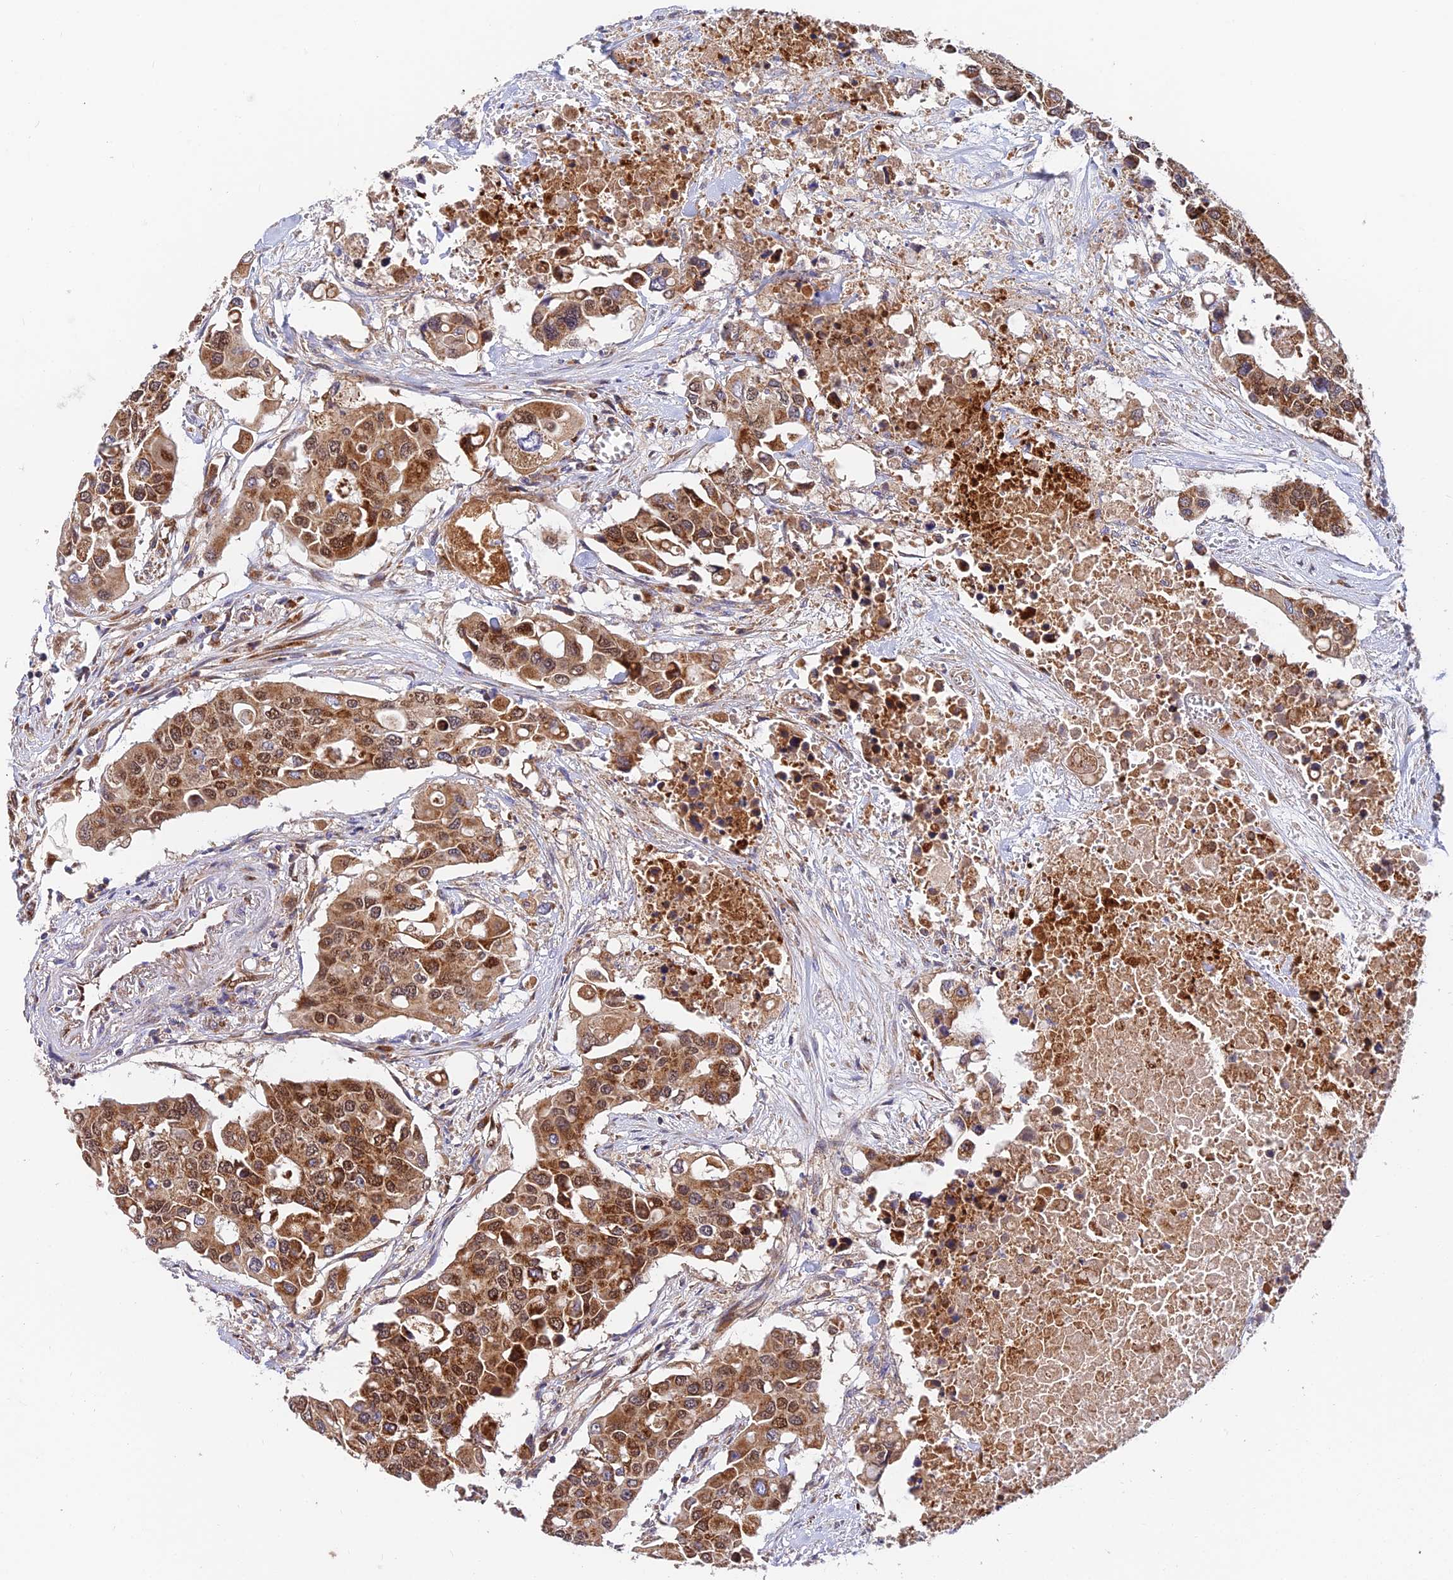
{"staining": {"intensity": "moderate", "quantity": ">75%", "location": "cytoplasmic/membranous"}, "tissue": "colorectal cancer", "cell_type": "Tumor cells", "image_type": "cancer", "snomed": [{"axis": "morphology", "description": "Adenocarcinoma, NOS"}, {"axis": "topography", "description": "Colon"}], "caption": "Immunohistochemical staining of colorectal adenocarcinoma shows medium levels of moderate cytoplasmic/membranous expression in about >75% of tumor cells.", "gene": "PODNL1", "patient": {"sex": "male", "age": 77}}